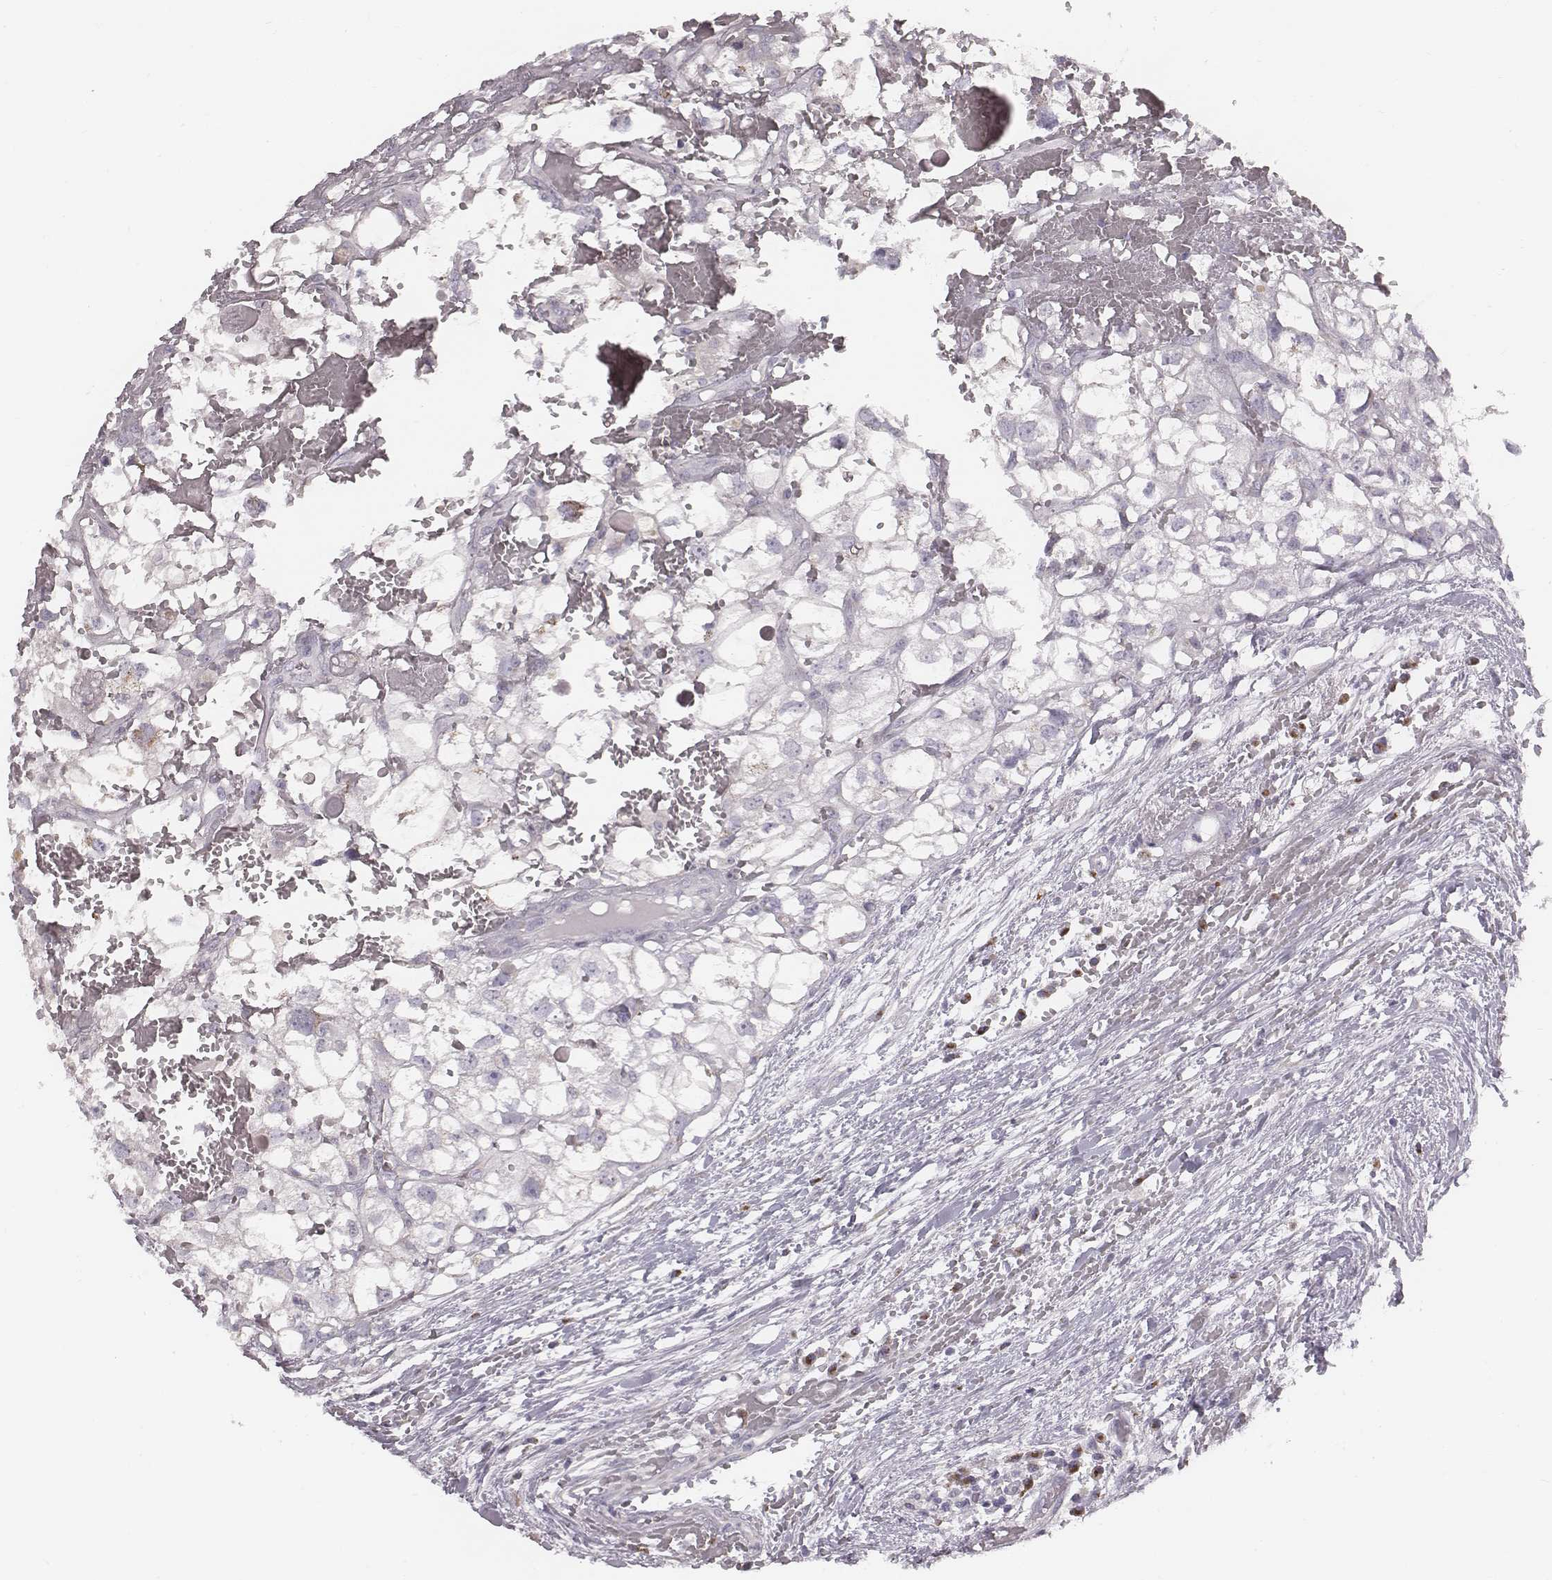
{"staining": {"intensity": "negative", "quantity": "none", "location": "none"}, "tissue": "renal cancer", "cell_type": "Tumor cells", "image_type": "cancer", "snomed": [{"axis": "morphology", "description": "Adenocarcinoma, NOS"}, {"axis": "topography", "description": "Kidney"}], "caption": "IHC histopathology image of human adenocarcinoma (renal) stained for a protein (brown), which displays no positivity in tumor cells. (DAB (3,3'-diaminobenzidine) IHC with hematoxylin counter stain).", "gene": "C6orf58", "patient": {"sex": "male", "age": 56}}